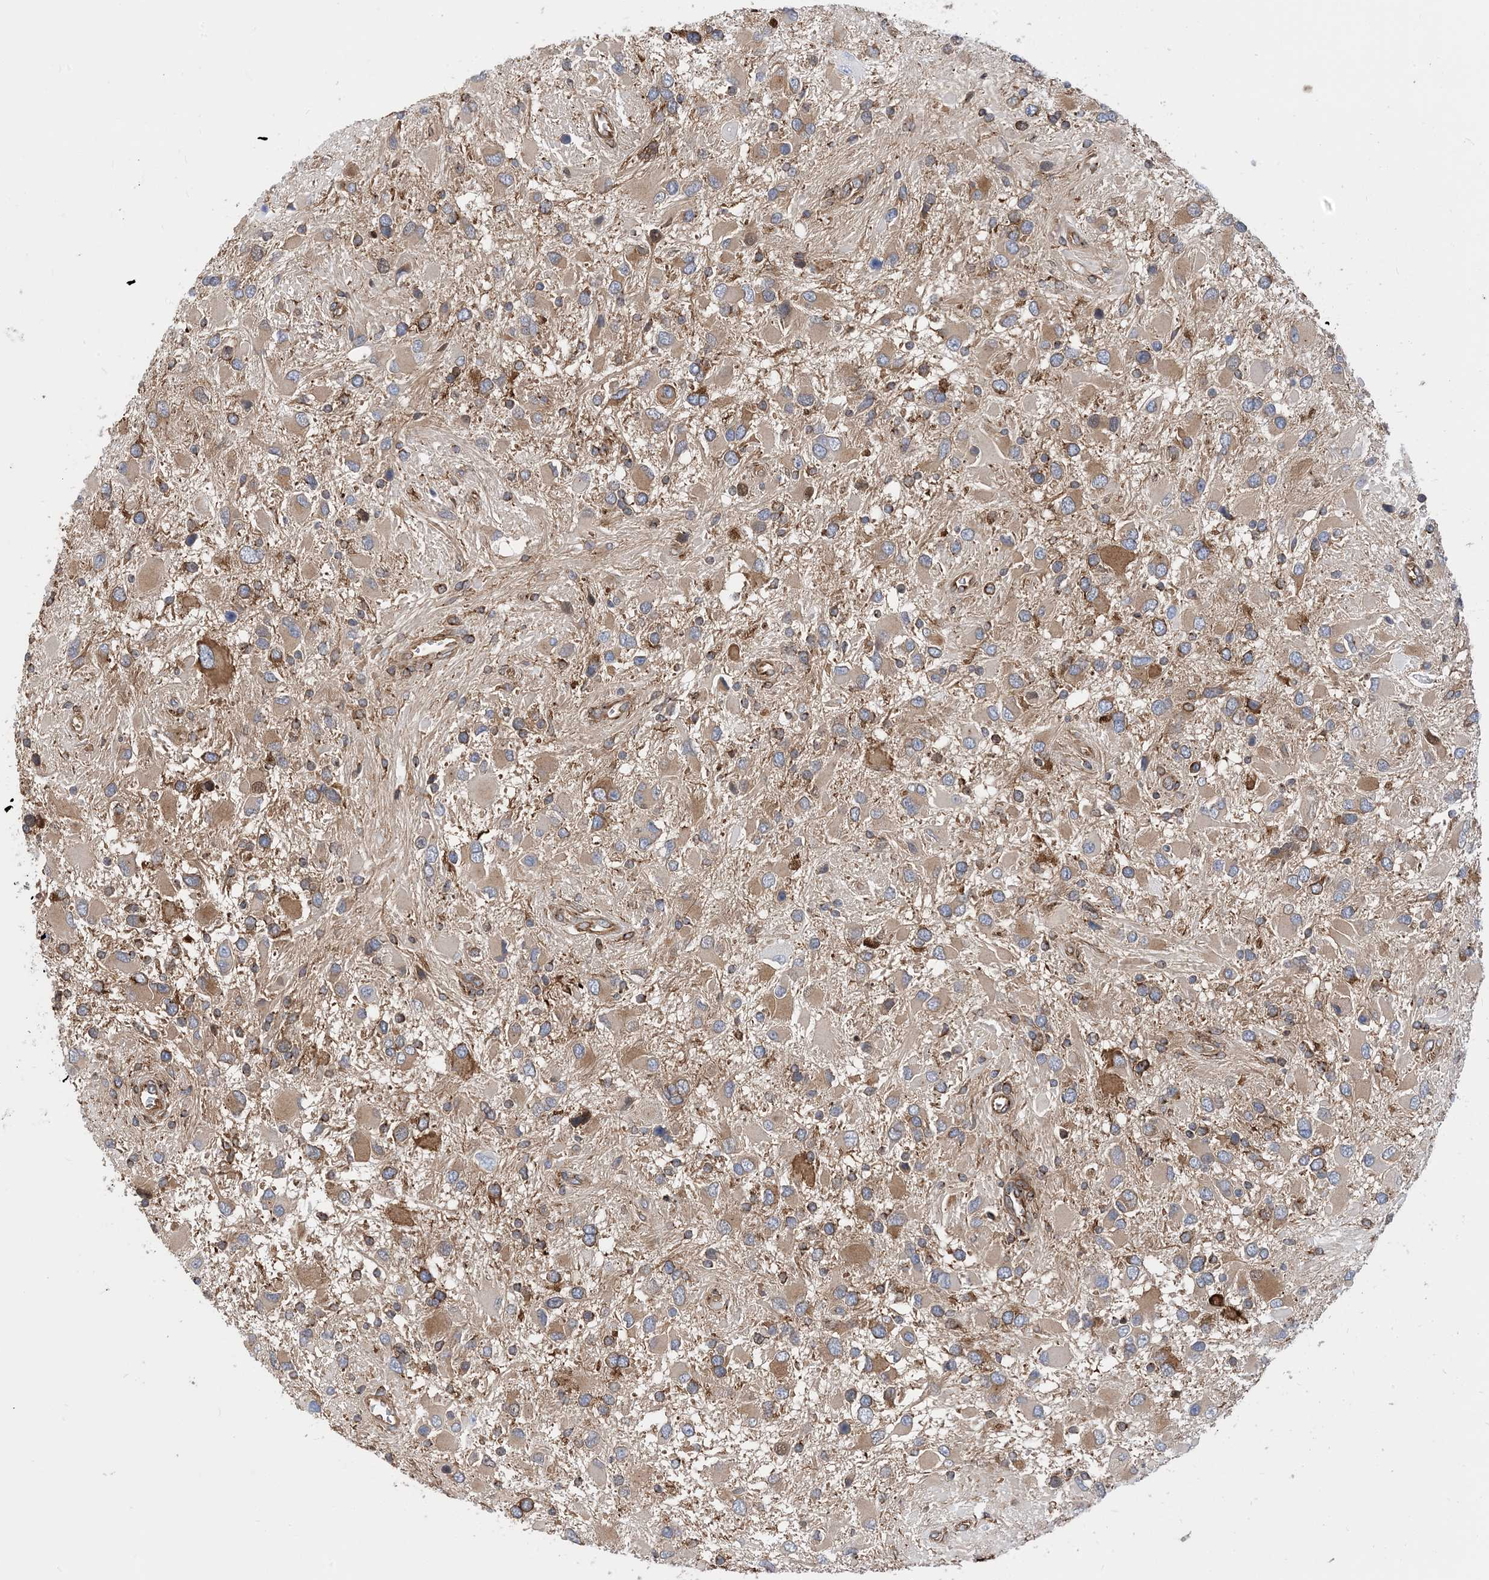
{"staining": {"intensity": "moderate", "quantity": "25%-75%", "location": "cytoplasmic/membranous"}, "tissue": "glioma", "cell_type": "Tumor cells", "image_type": "cancer", "snomed": [{"axis": "morphology", "description": "Glioma, malignant, High grade"}, {"axis": "topography", "description": "Brain"}], "caption": "About 25%-75% of tumor cells in human glioma show moderate cytoplasmic/membranous protein staining as visualized by brown immunohistochemical staining.", "gene": "DYNC1LI1", "patient": {"sex": "male", "age": 53}}